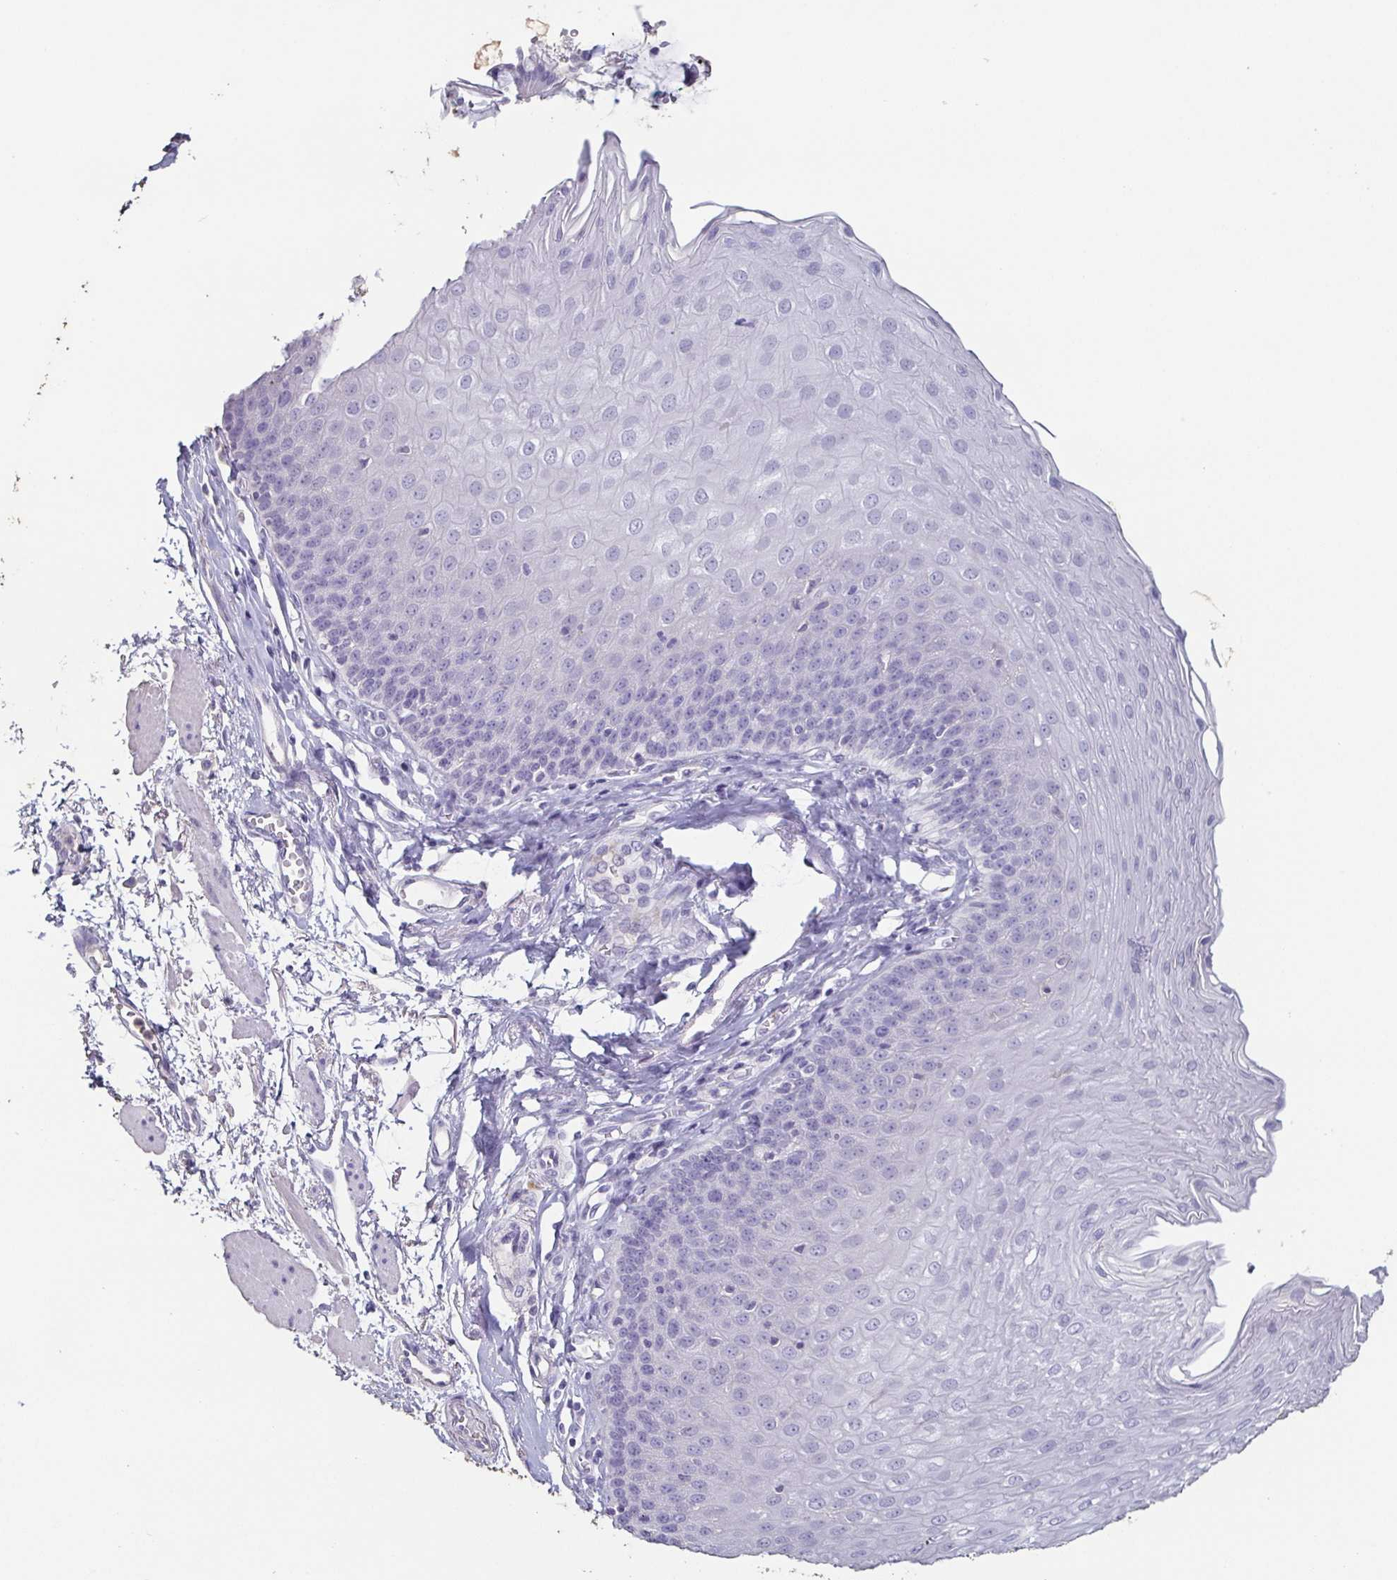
{"staining": {"intensity": "negative", "quantity": "none", "location": "none"}, "tissue": "esophagus", "cell_type": "Squamous epithelial cells", "image_type": "normal", "snomed": [{"axis": "morphology", "description": "Normal tissue, NOS"}, {"axis": "topography", "description": "Esophagus"}], "caption": "A photomicrograph of esophagus stained for a protein reveals no brown staining in squamous epithelial cells. (DAB immunohistochemistry, high magnification).", "gene": "BPIFA2", "patient": {"sex": "female", "age": 81}}